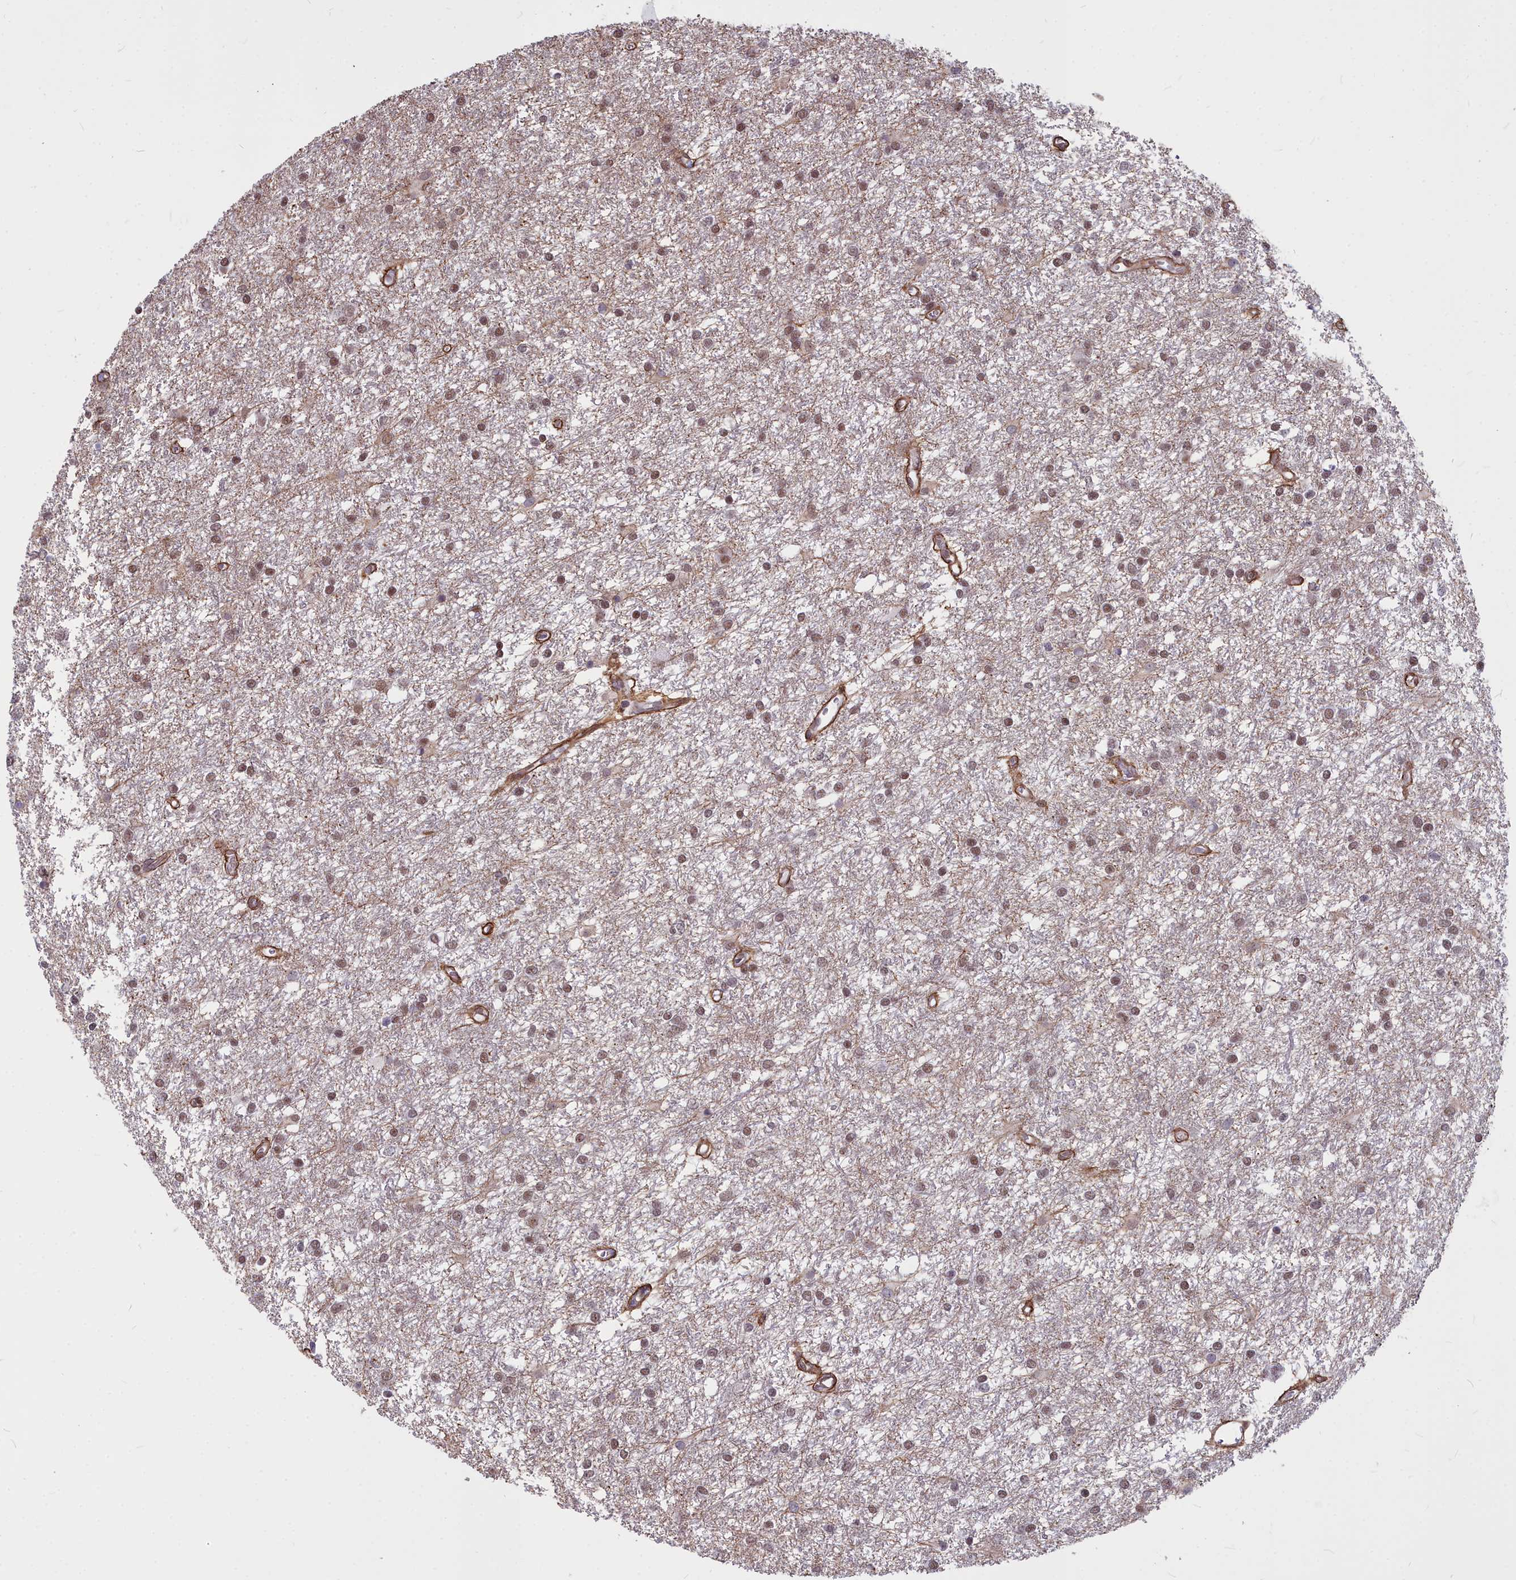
{"staining": {"intensity": "moderate", "quantity": ">75%", "location": "nuclear"}, "tissue": "glioma", "cell_type": "Tumor cells", "image_type": "cancer", "snomed": [{"axis": "morphology", "description": "Glioma, malignant, High grade"}, {"axis": "topography", "description": "Brain"}], "caption": "Immunohistochemistry (IHC) image of neoplastic tissue: glioma stained using IHC displays medium levels of moderate protein expression localized specifically in the nuclear of tumor cells, appearing as a nuclear brown color.", "gene": "YJU2", "patient": {"sex": "female", "age": 50}}